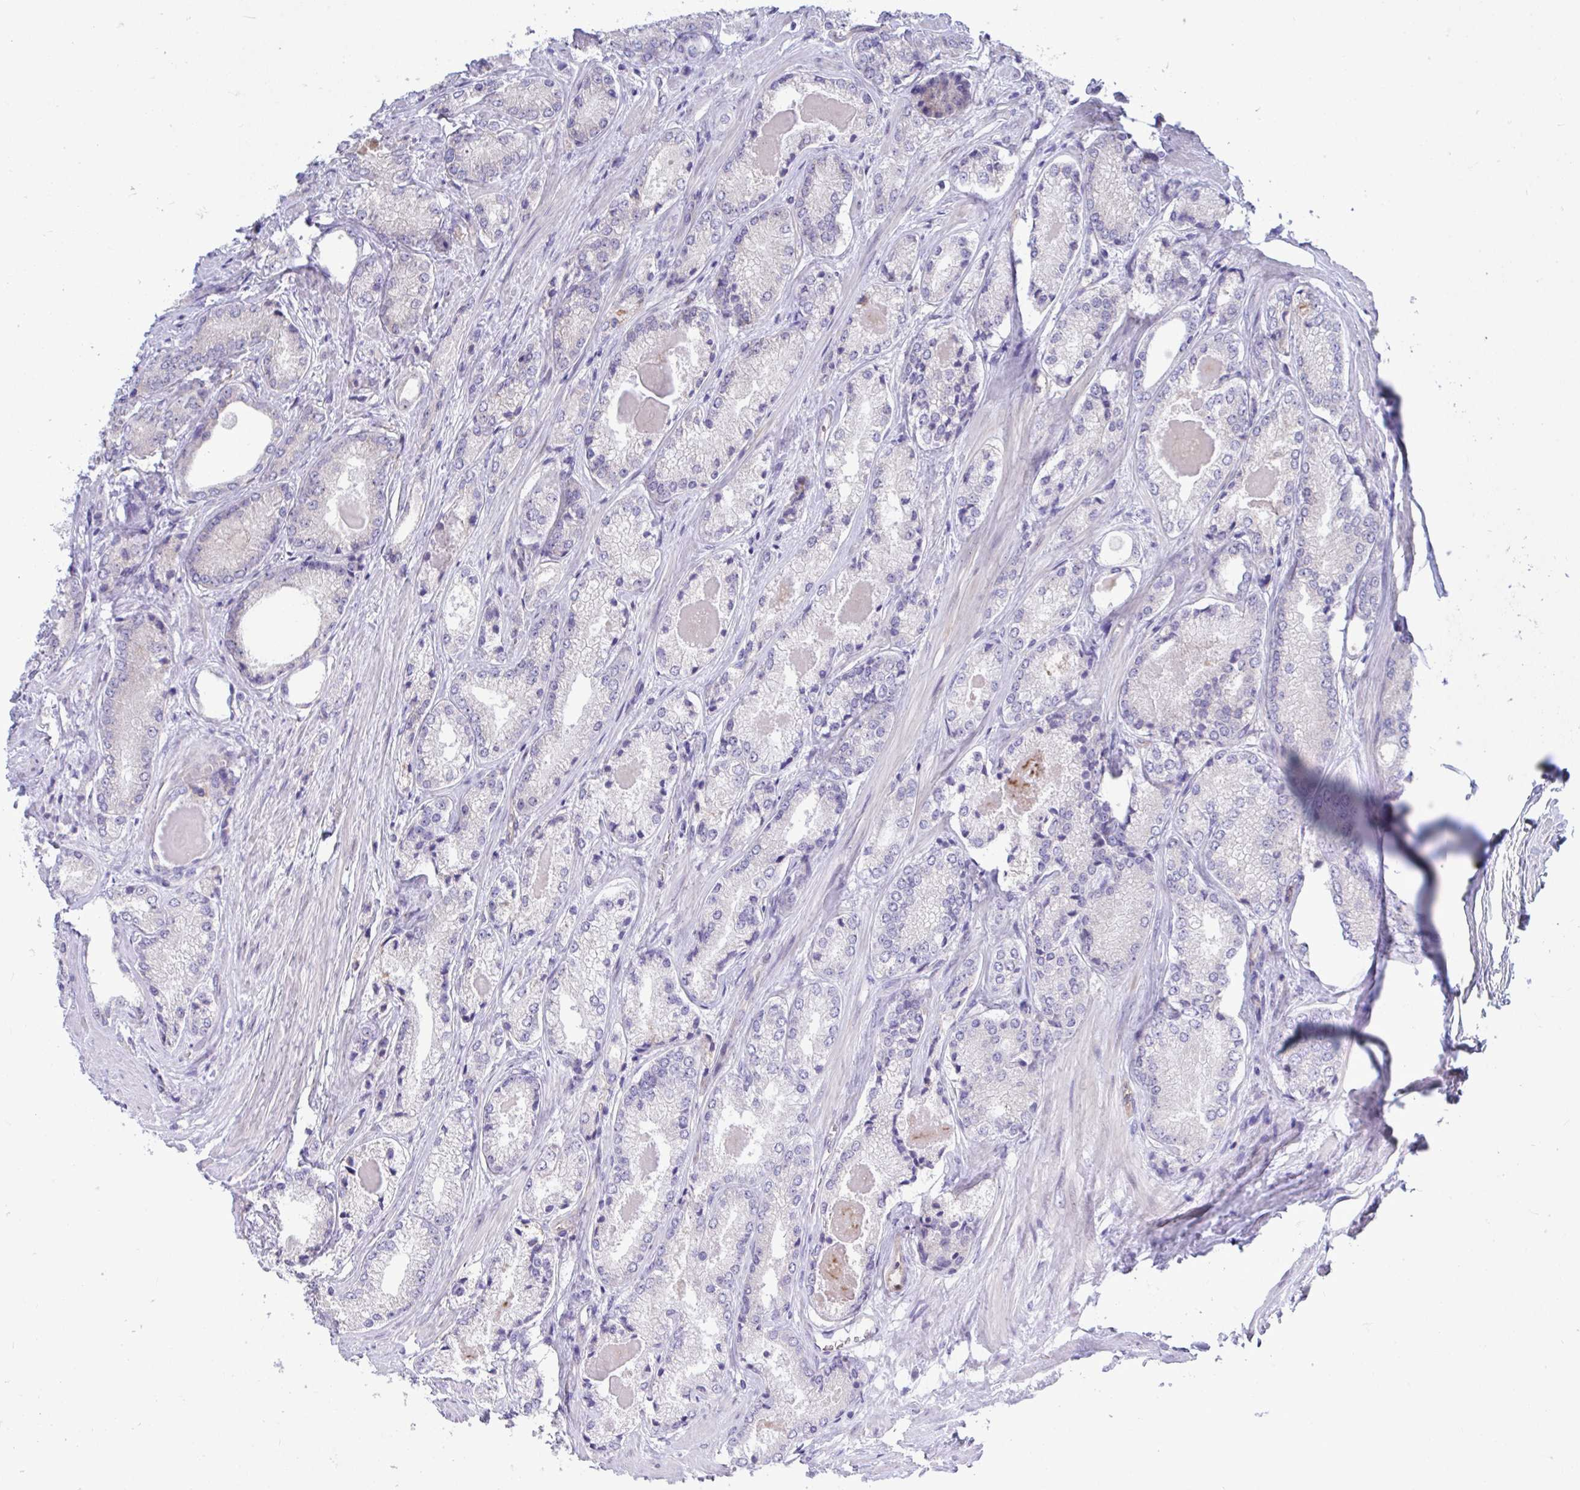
{"staining": {"intensity": "negative", "quantity": "none", "location": "none"}, "tissue": "prostate cancer", "cell_type": "Tumor cells", "image_type": "cancer", "snomed": [{"axis": "morphology", "description": "Adenocarcinoma, NOS"}, {"axis": "morphology", "description": "Adenocarcinoma, Low grade"}, {"axis": "topography", "description": "Prostate"}], "caption": "IHC of human adenocarcinoma (low-grade) (prostate) shows no positivity in tumor cells.", "gene": "CENPQ", "patient": {"sex": "male", "age": 68}}